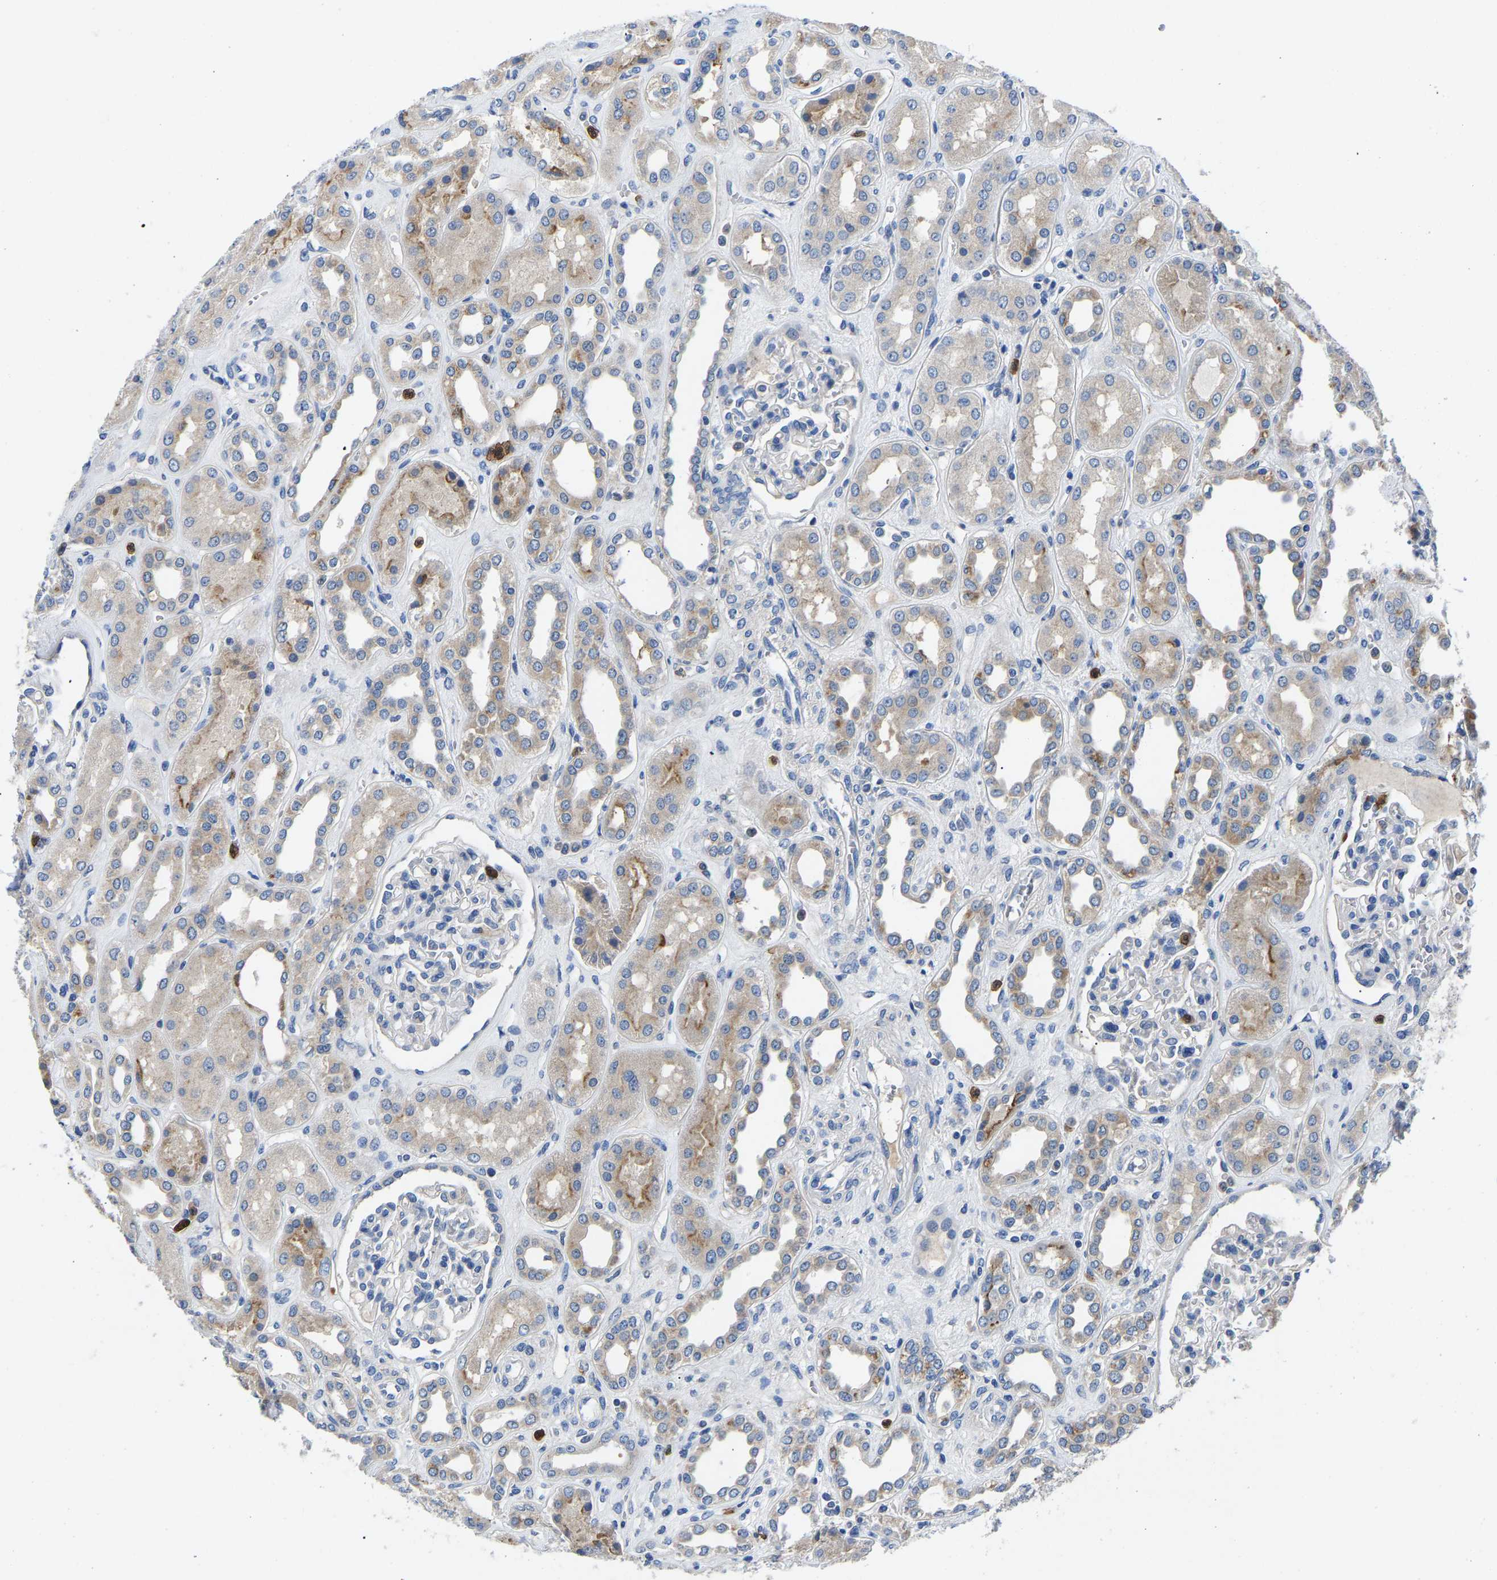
{"staining": {"intensity": "negative", "quantity": "none", "location": "none"}, "tissue": "kidney", "cell_type": "Cells in glomeruli", "image_type": "normal", "snomed": [{"axis": "morphology", "description": "Normal tissue, NOS"}, {"axis": "topography", "description": "Kidney"}], "caption": "Immunohistochemical staining of normal kidney reveals no significant expression in cells in glomeruli. Brightfield microscopy of IHC stained with DAB (brown) and hematoxylin (blue), captured at high magnification.", "gene": "TOR1B", "patient": {"sex": "male", "age": 59}}